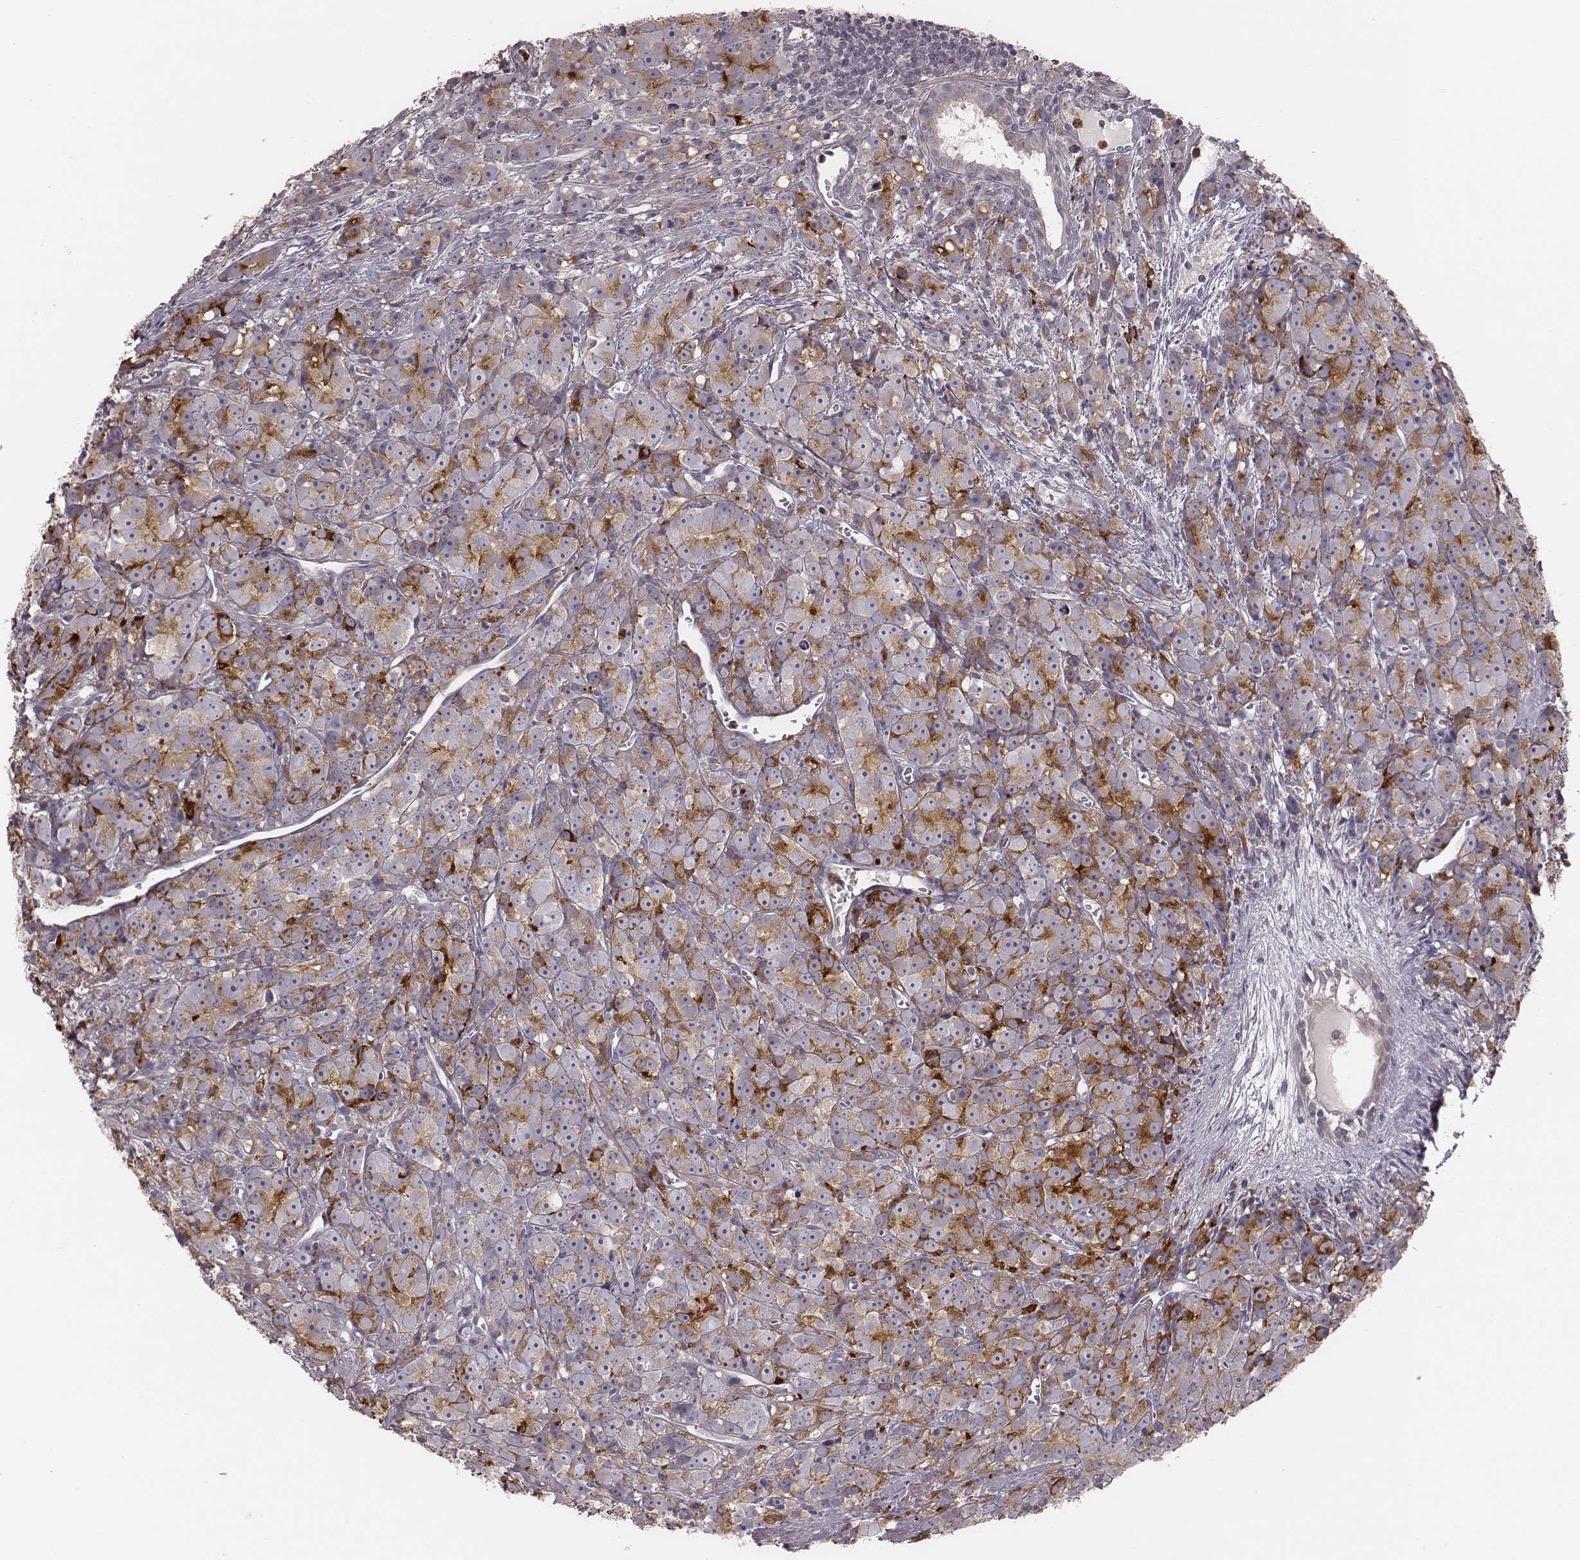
{"staining": {"intensity": "moderate", "quantity": ">75%", "location": "cytoplasmic/membranous"}, "tissue": "prostate cancer", "cell_type": "Tumor cells", "image_type": "cancer", "snomed": [{"axis": "morphology", "description": "Adenocarcinoma, High grade"}, {"axis": "topography", "description": "Prostate"}], "caption": "Immunohistochemistry histopathology image of neoplastic tissue: prostate cancer stained using IHC displays medium levels of moderate protein expression localized specifically in the cytoplasmic/membranous of tumor cells, appearing as a cytoplasmic/membranous brown color.", "gene": "ABCA7", "patient": {"sex": "male", "age": 77}}